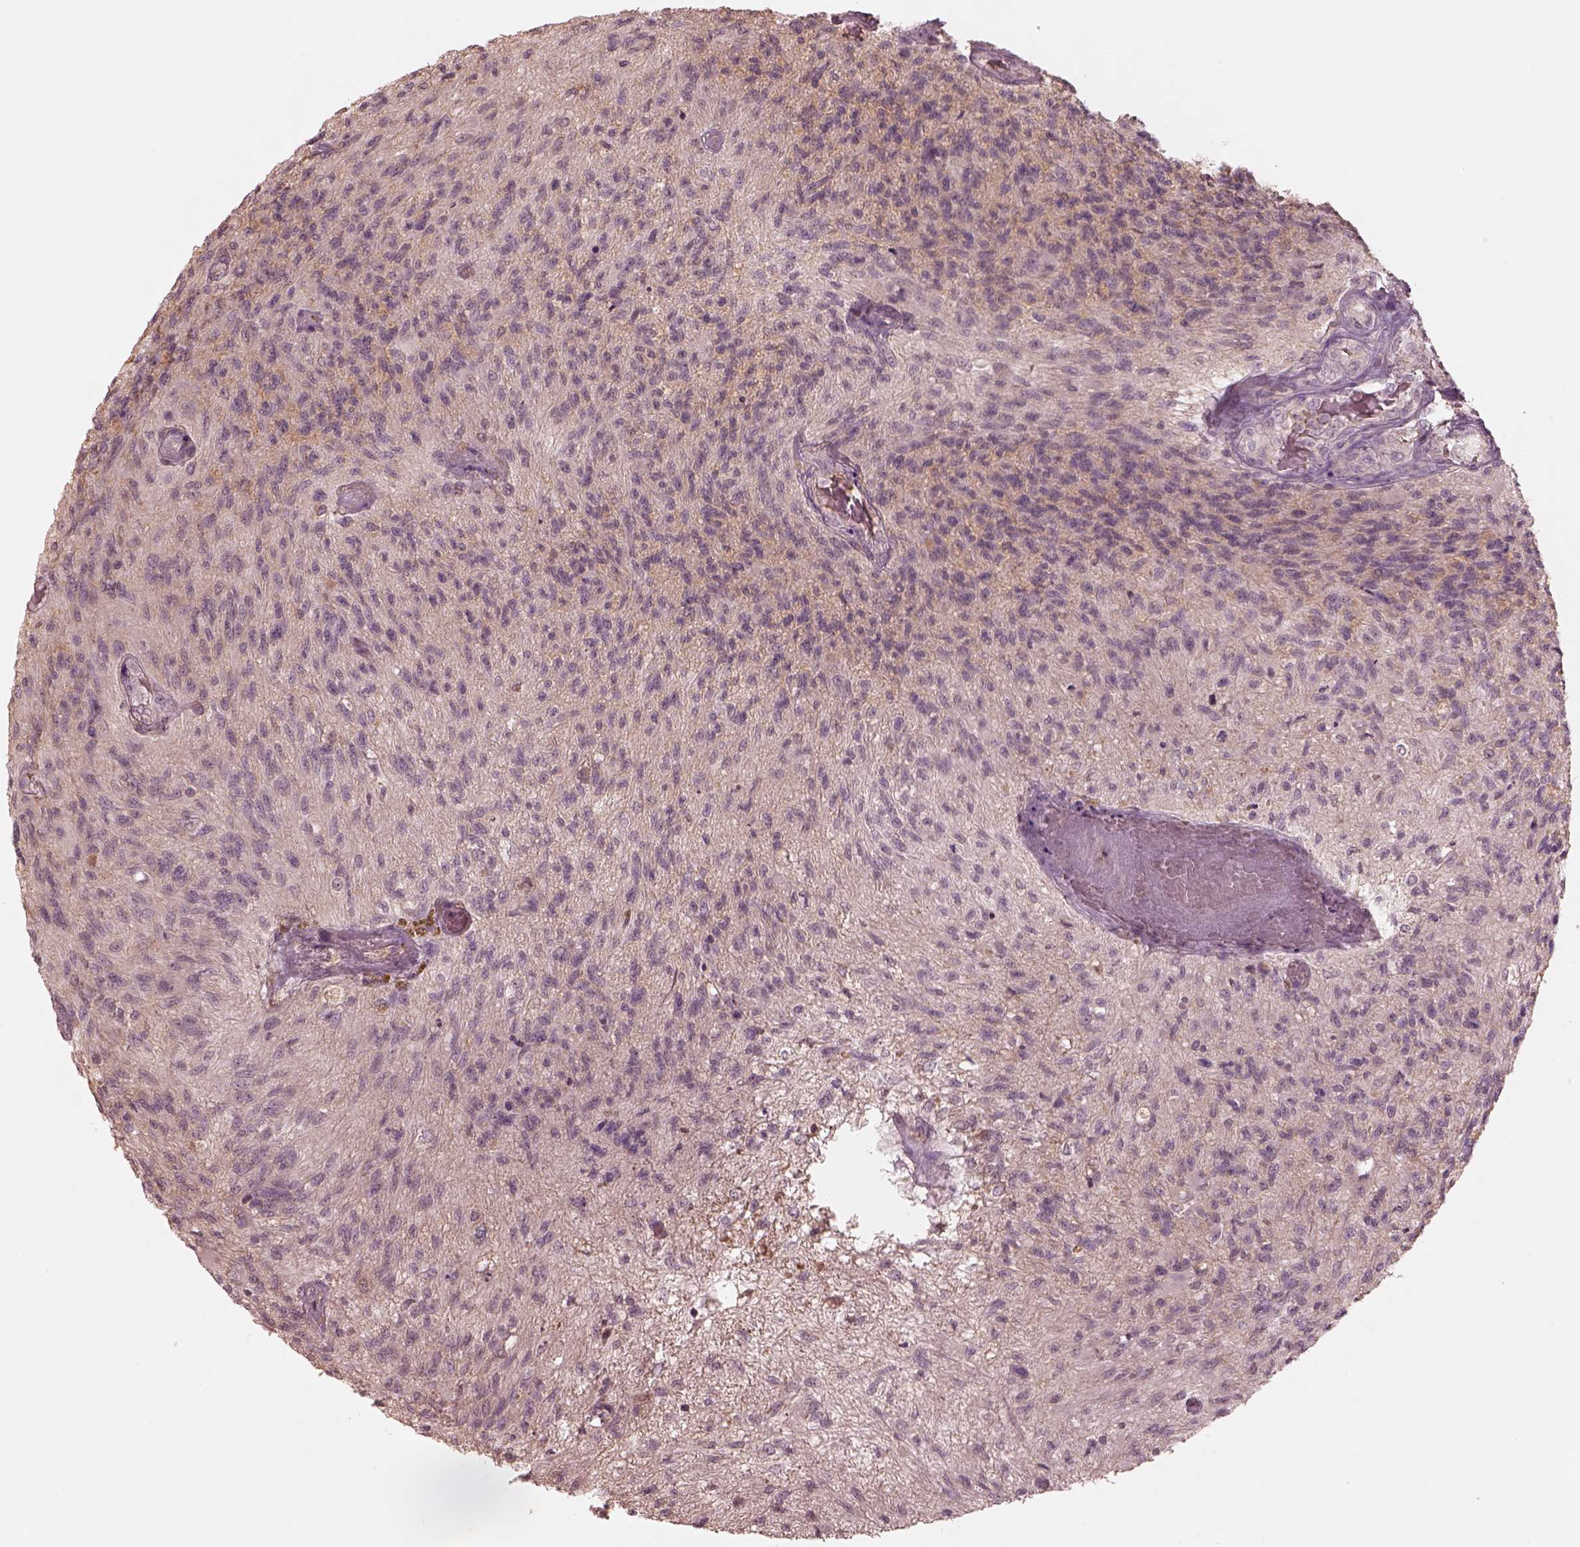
{"staining": {"intensity": "negative", "quantity": "none", "location": "none"}, "tissue": "glioma", "cell_type": "Tumor cells", "image_type": "cancer", "snomed": [{"axis": "morphology", "description": "Glioma, malignant, High grade"}, {"axis": "topography", "description": "Brain"}], "caption": "Glioma was stained to show a protein in brown. There is no significant staining in tumor cells.", "gene": "TF", "patient": {"sex": "male", "age": 56}}